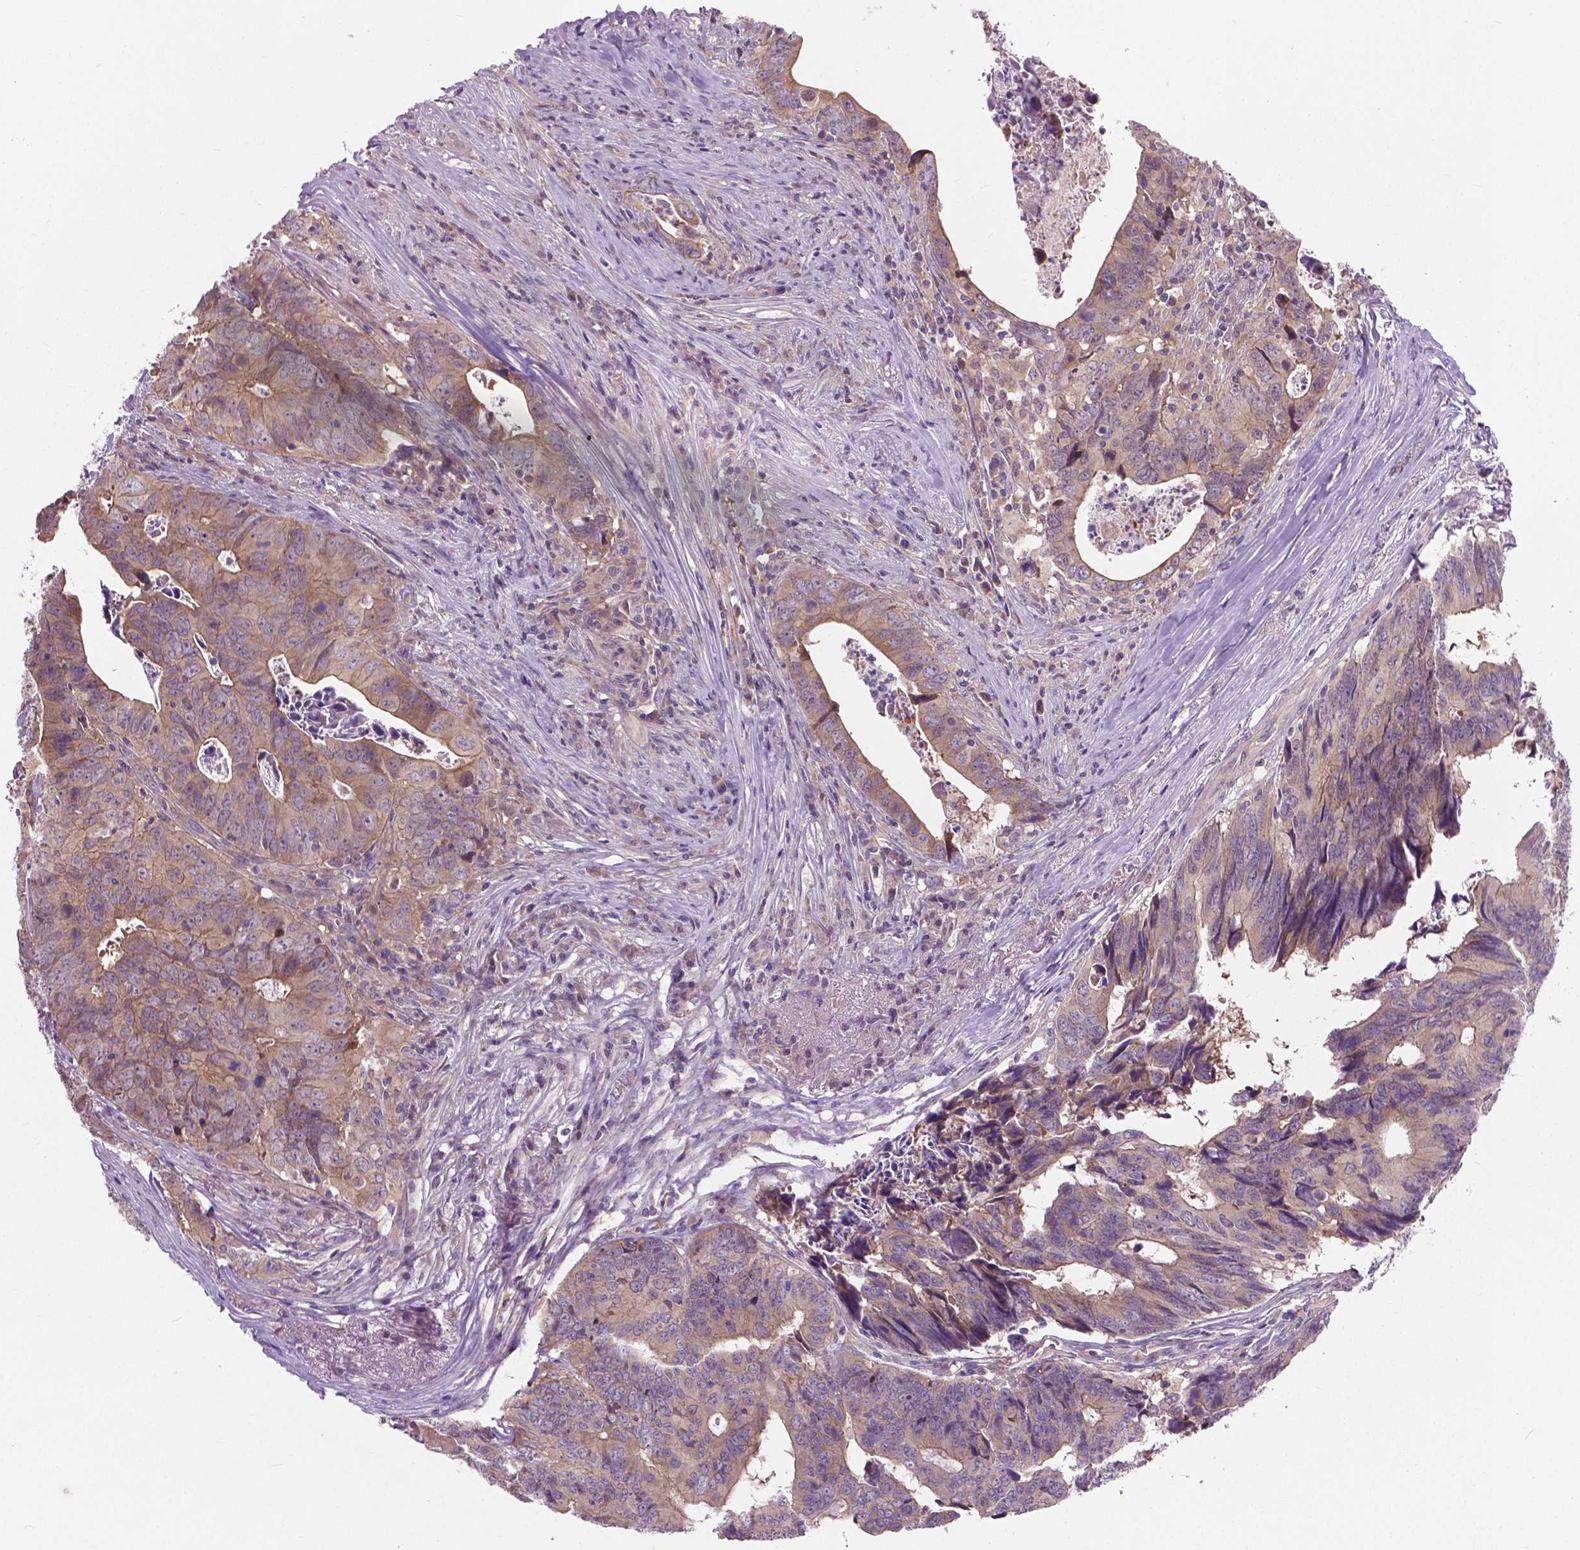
{"staining": {"intensity": "weak", "quantity": ">75%", "location": "cytoplasmic/membranous"}, "tissue": "colorectal cancer", "cell_type": "Tumor cells", "image_type": "cancer", "snomed": [{"axis": "morphology", "description": "Adenocarcinoma, NOS"}, {"axis": "topography", "description": "Colon"}], "caption": "A micrograph showing weak cytoplasmic/membranous positivity in approximately >75% of tumor cells in colorectal cancer (adenocarcinoma), as visualized by brown immunohistochemical staining.", "gene": "MZT1", "patient": {"sex": "female", "age": 82}}